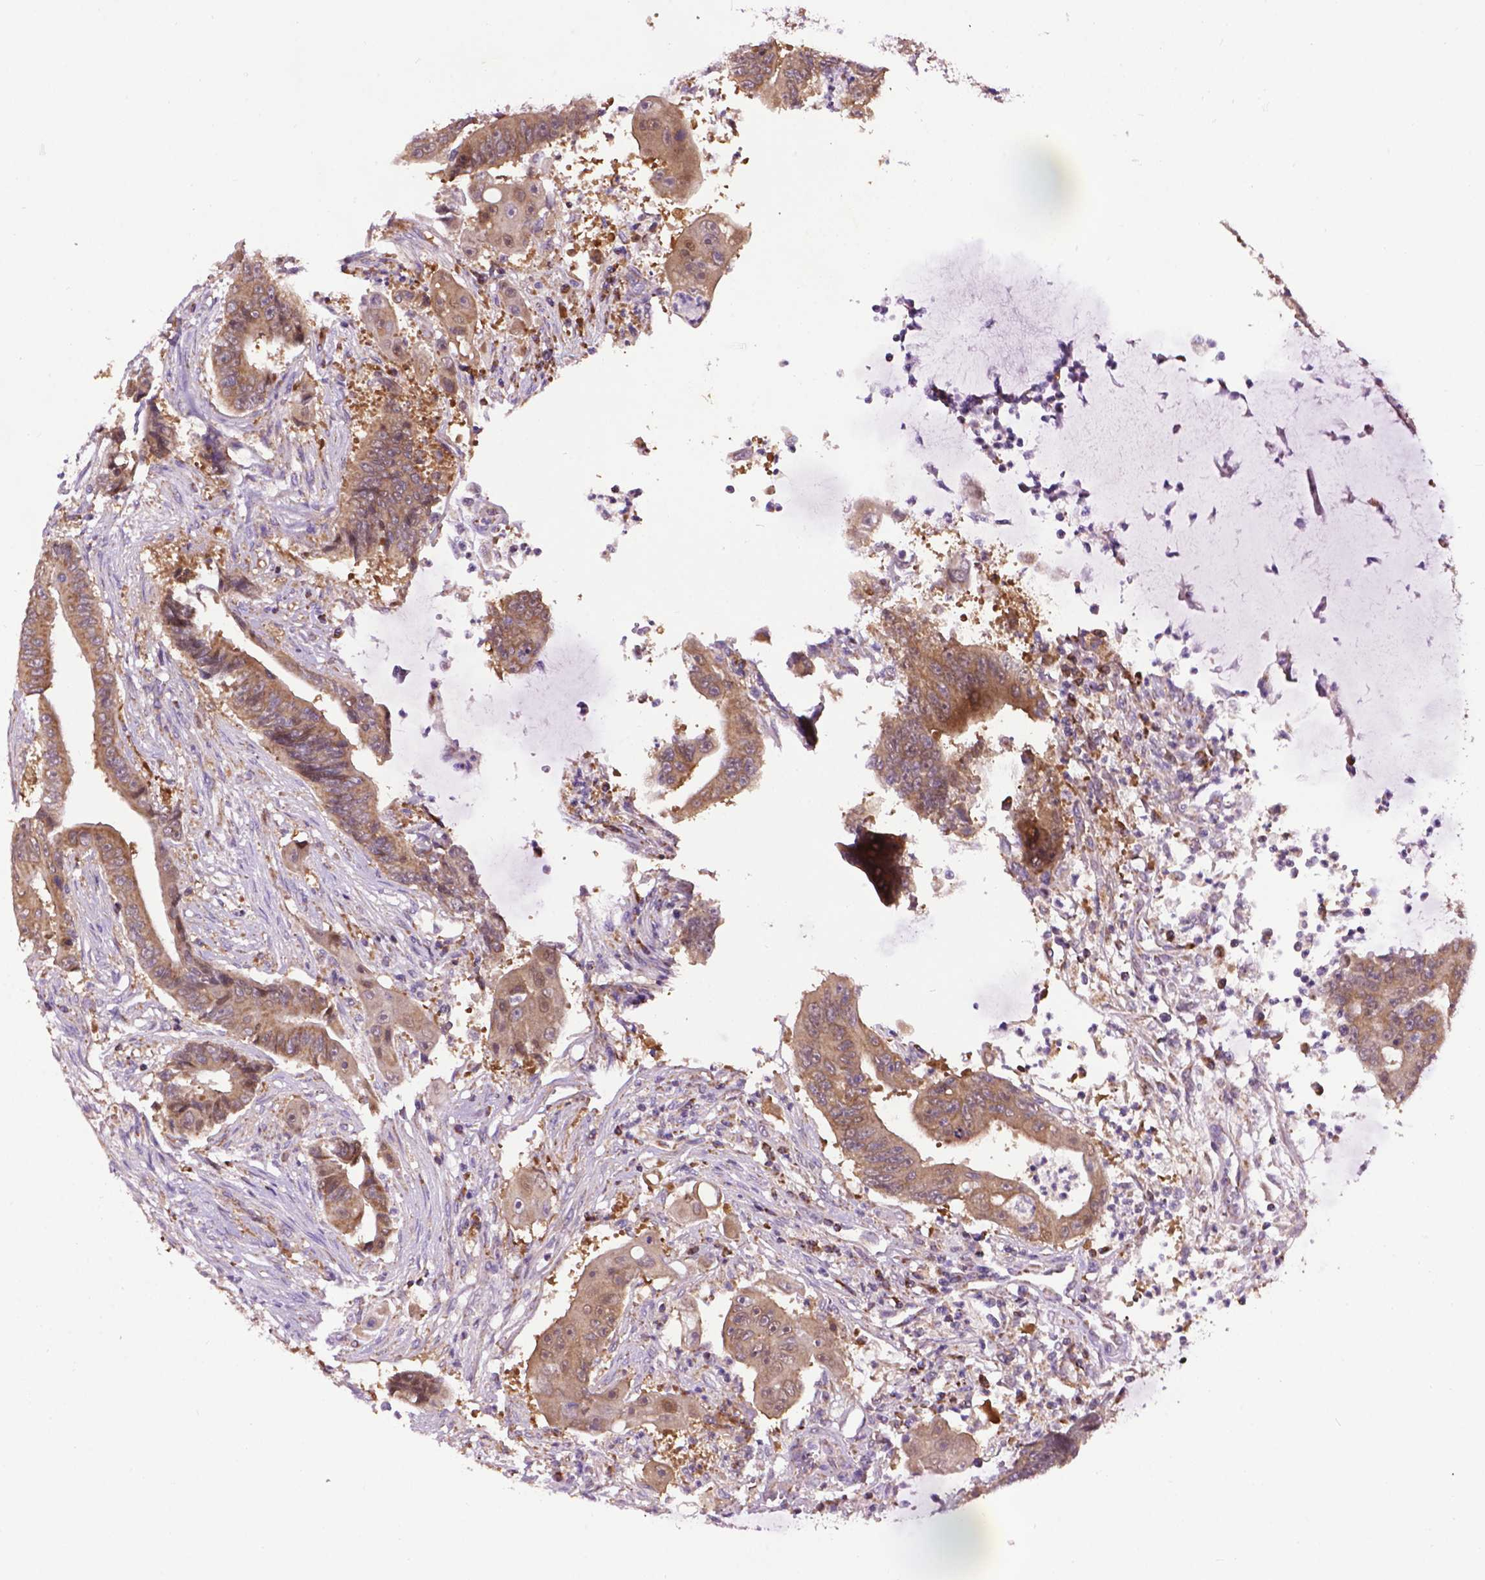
{"staining": {"intensity": "moderate", "quantity": ">75%", "location": "cytoplasmic/membranous"}, "tissue": "colorectal cancer", "cell_type": "Tumor cells", "image_type": "cancer", "snomed": [{"axis": "morphology", "description": "Adenocarcinoma, NOS"}, {"axis": "topography", "description": "Rectum"}], "caption": "The image demonstrates a brown stain indicating the presence of a protein in the cytoplasmic/membranous of tumor cells in colorectal adenocarcinoma. (Stains: DAB (3,3'-diaminobenzidine) in brown, nuclei in blue, Microscopy: brightfield microscopy at high magnification).", "gene": "PYCR3", "patient": {"sex": "male", "age": 54}}